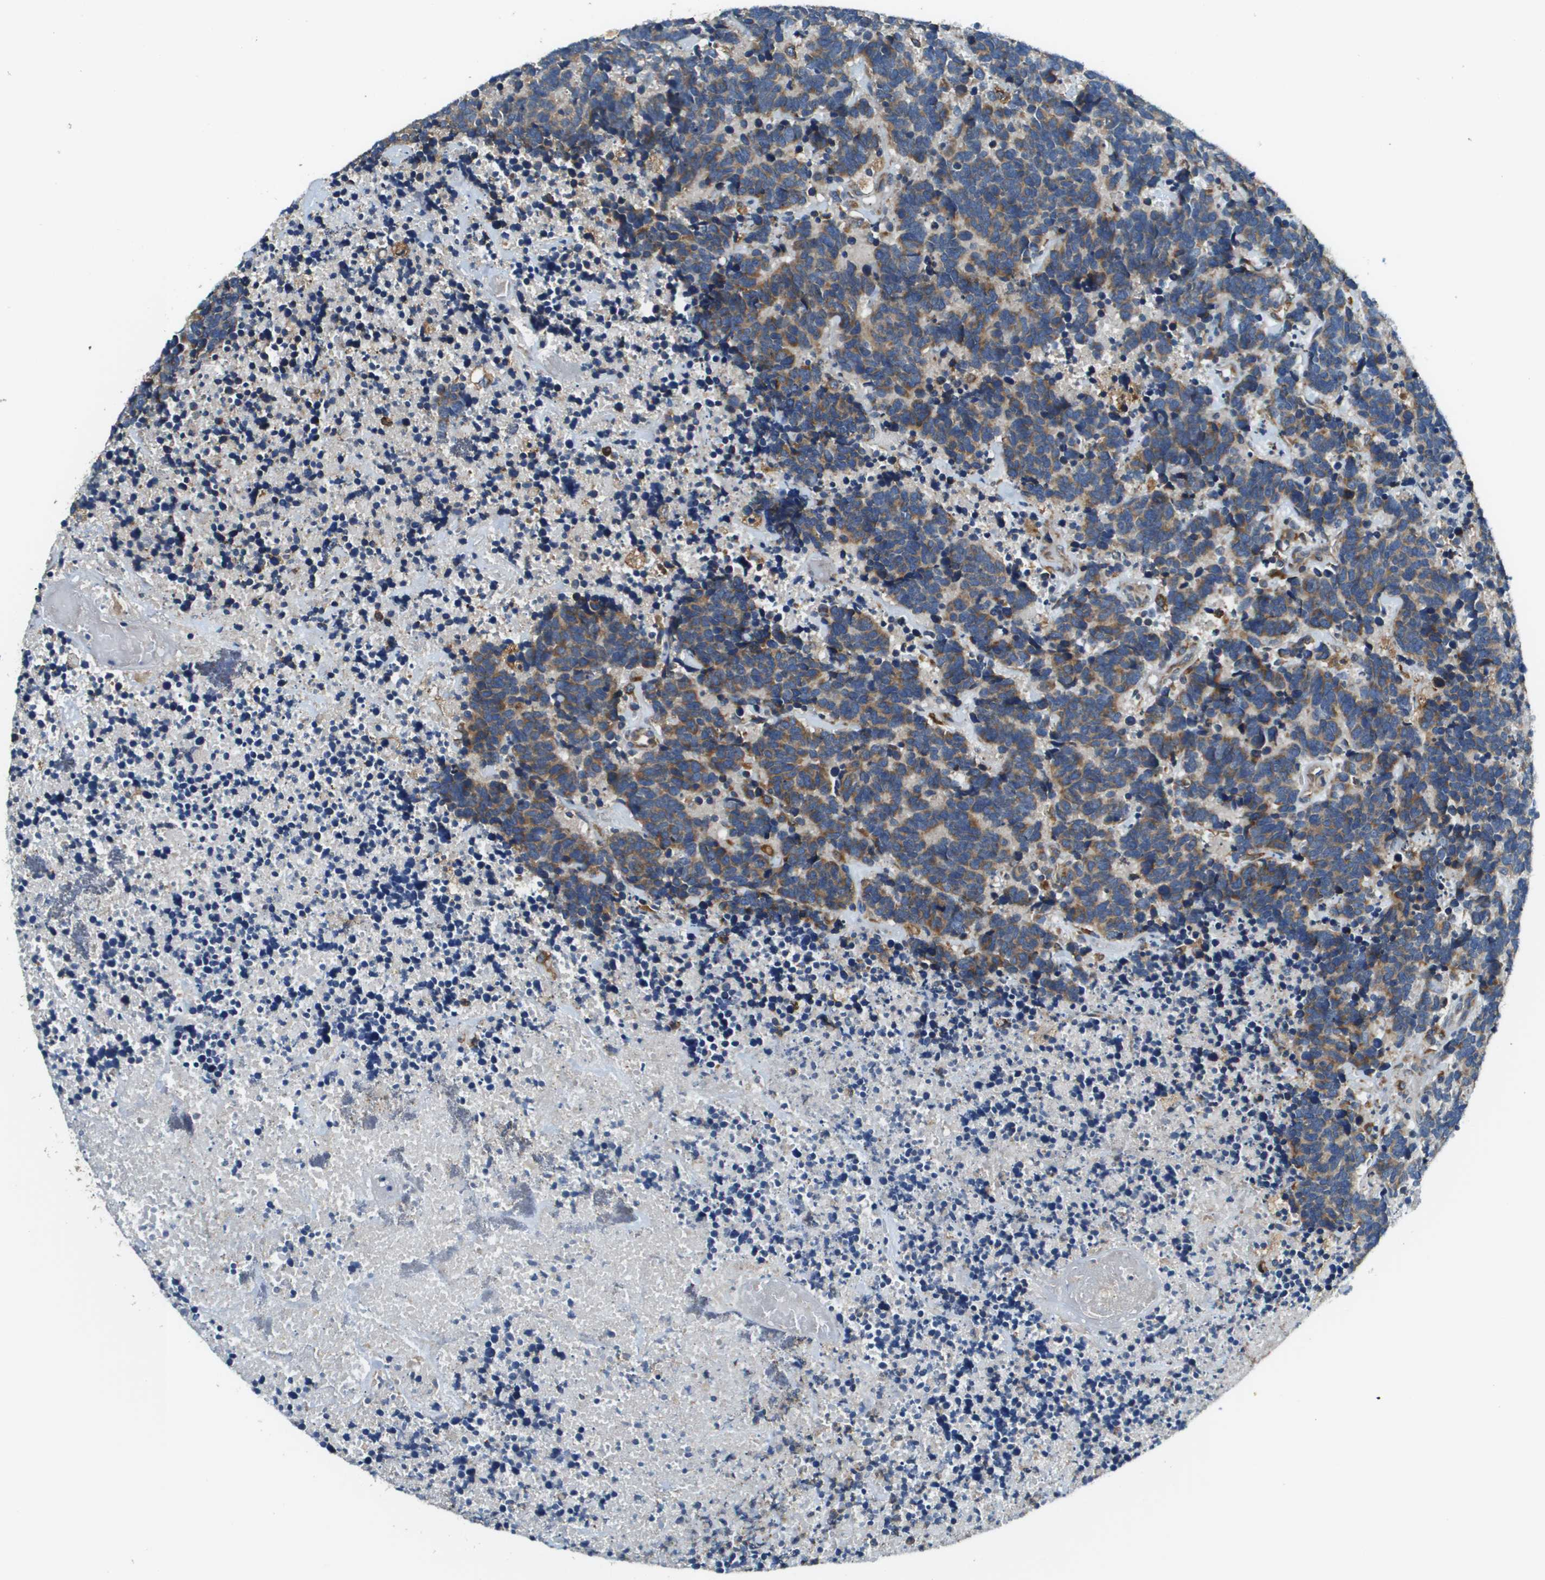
{"staining": {"intensity": "moderate", "quantity": ">75%", "location": "cytoplasmic/membranous"}, "tissue": "carcinoid", "cell_type": "Tumor cells", "image_type": "cancer", "snomed": [{"axis": "morphology", "description": "Carcinoma, NOS"}, {"axis": "morphology", "description": "Carcinoid, malignant, NOS"}, {"axis": "topography", "description": "Urinary bladder"}], "caption": "A micrograph of carcinoid stained for a protein exhibits moderate cytoplasmic/membranous brown staining in tumor cells.", "gene": "CNPY3", "patient": {"sex": "male", "age": 57}}